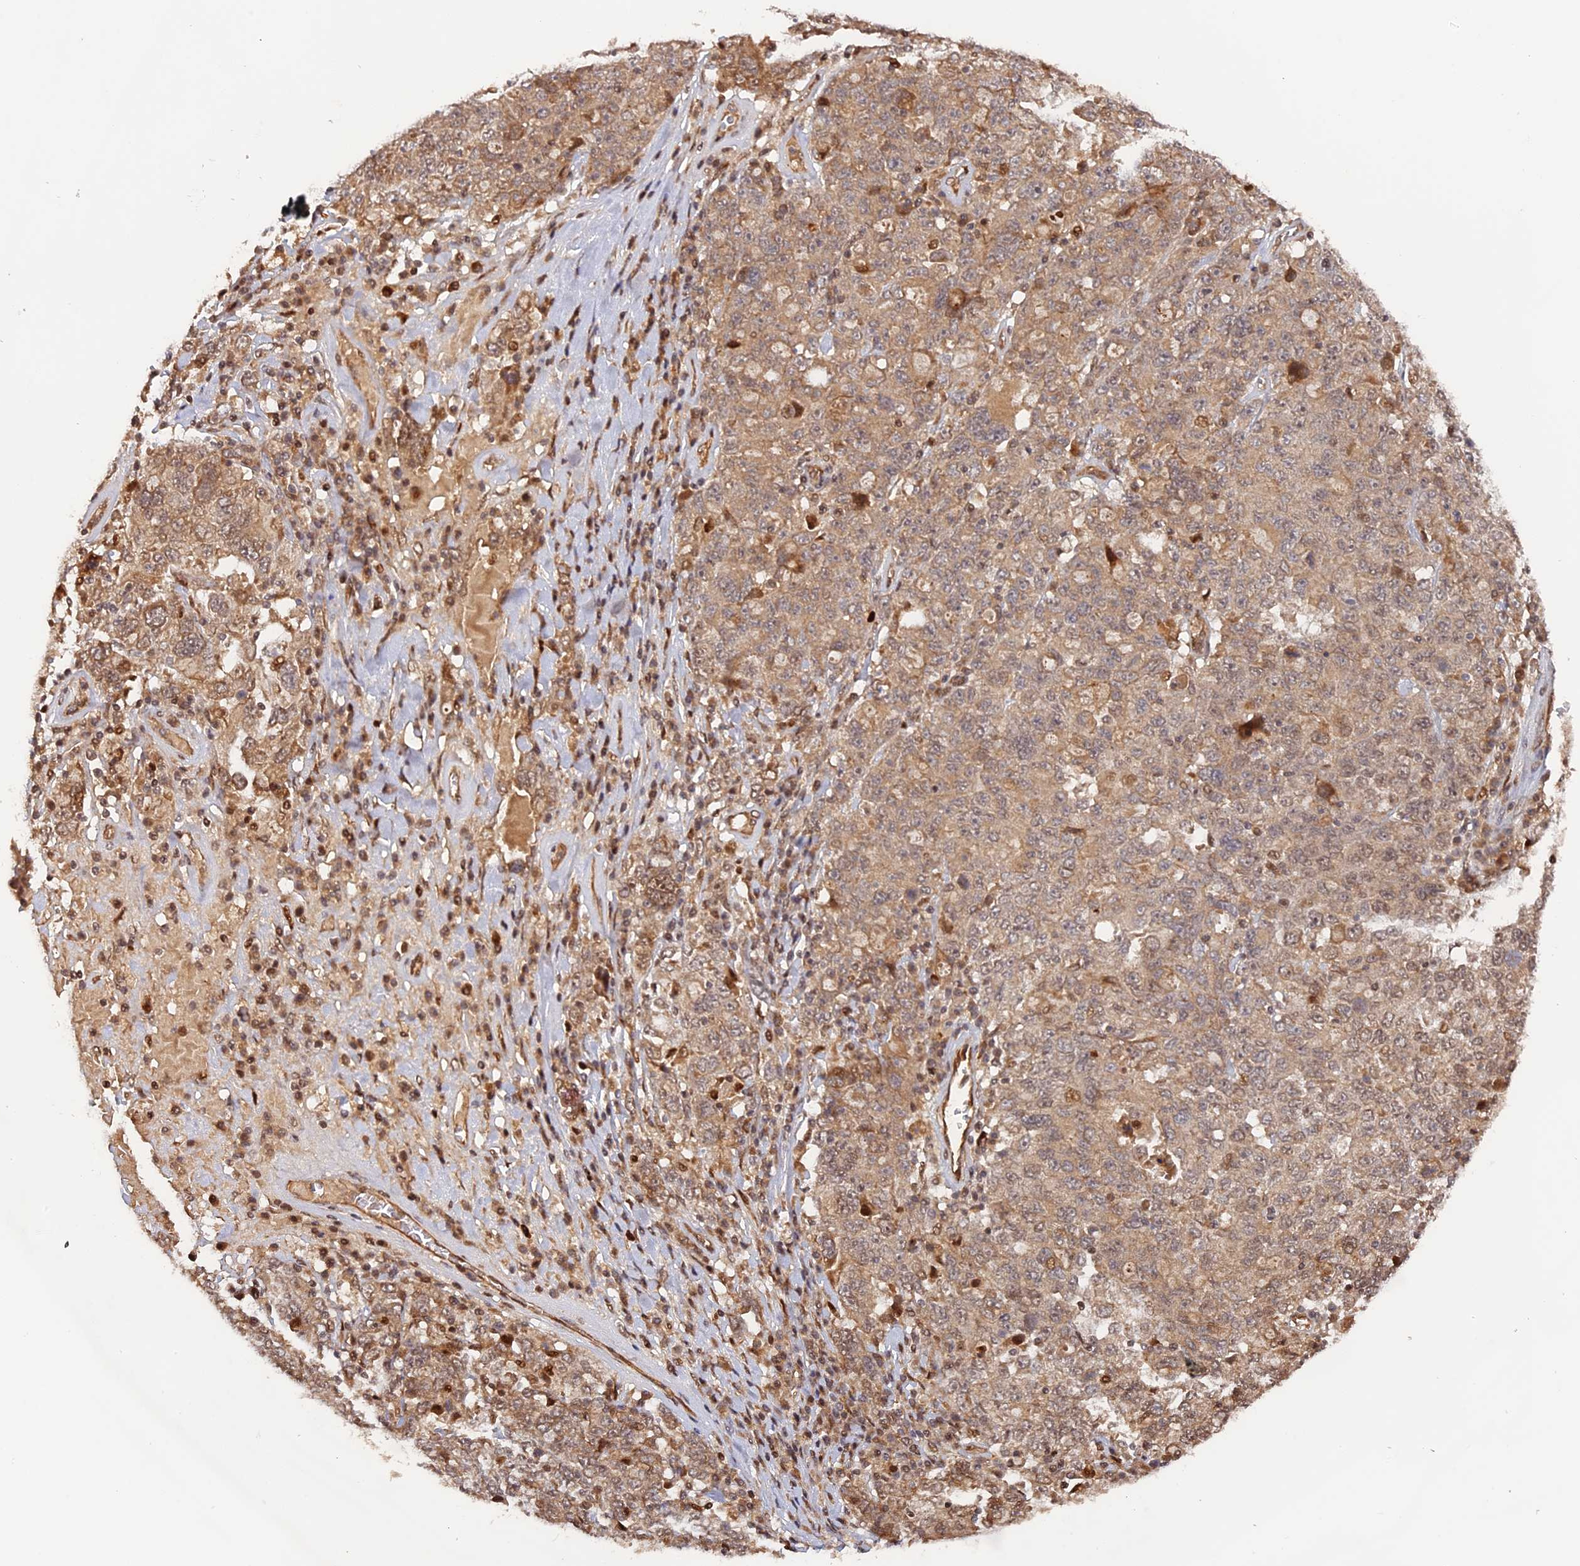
{"staining": {"intensity": "moderate", "quantity": ">75%", "location": "cytoplasmic/membranous,nuclear"}, "tissue": "ovarian cancer", "cell_type": "Tumor cells", "image_type": "cancer", "snomed": [{"axis": "morphology", "description": "Carcinoma, endometroid"}, {"axis": "topography", "description": "Ovary"}], "caption": "IHC histopathology image of neoplastic tissue: human ovarian cancer stained using IHC demonstrates medium levels of moderate protein expression localized specifically in the cytoplasmic/membranous and nuclear of tumor cells, appearing as a cytoplasmic/membranous and nuclear brown color.", "gene": "ANKRD24", "patient": {"sex": "female", "age": 62}}